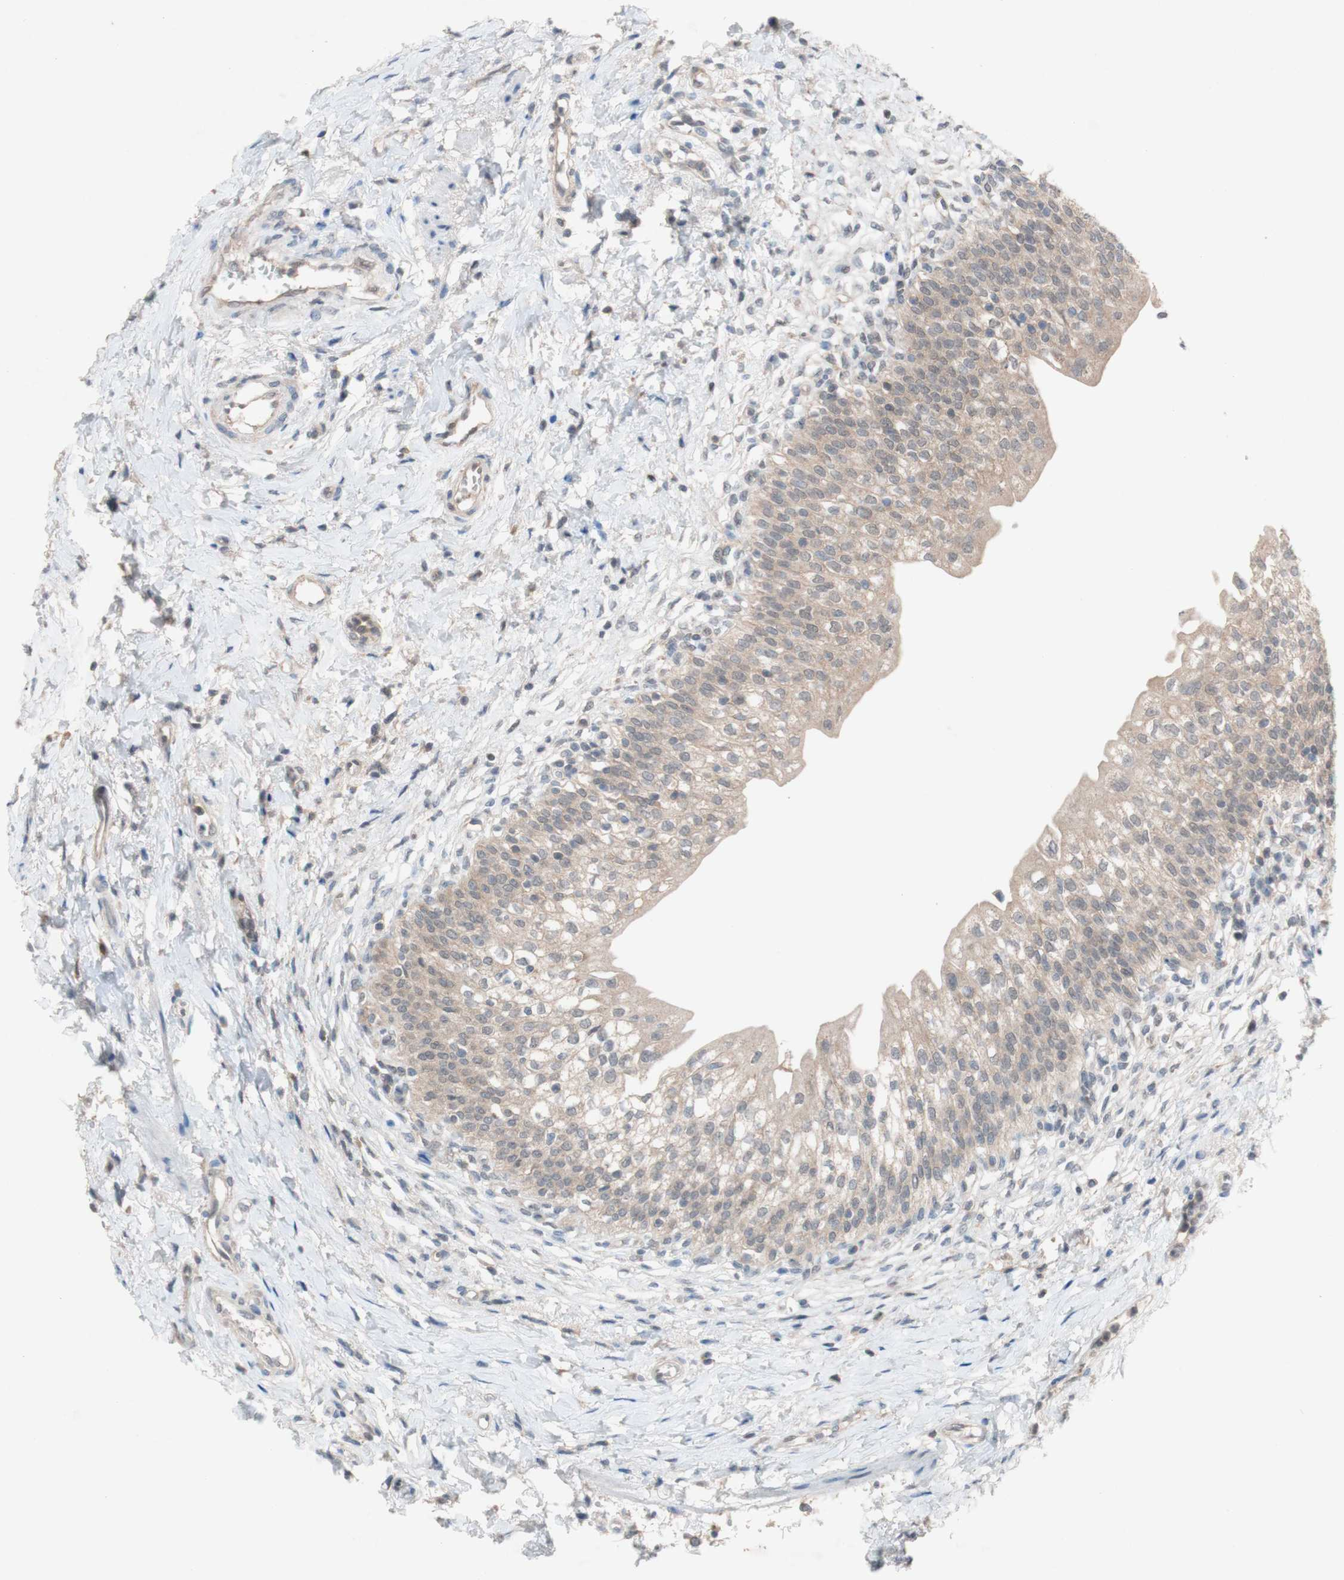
{"staining": {"intensity": "moderate", "quantity": ">75%", "location": "cytoplasmic/membranous"}, "tissue": "urinary bladder", "cell_type": "Urothelial cells", "image_type": "normal", "snomed": [{"axis": "morphology", "description": "Normal tissue, NOS"}, {"axis": "topography", "description": "Urinary bladder"}], "caption": "Urinary bladder stained for a protein demonstrates moderate cytoplasmic/membranous positivity in urothelial cells. The protein of interest is shown in brown color, while the nuclei are stained blue.", "gene": "PEX2", "patient": {"sex": "male", "age": 55}}